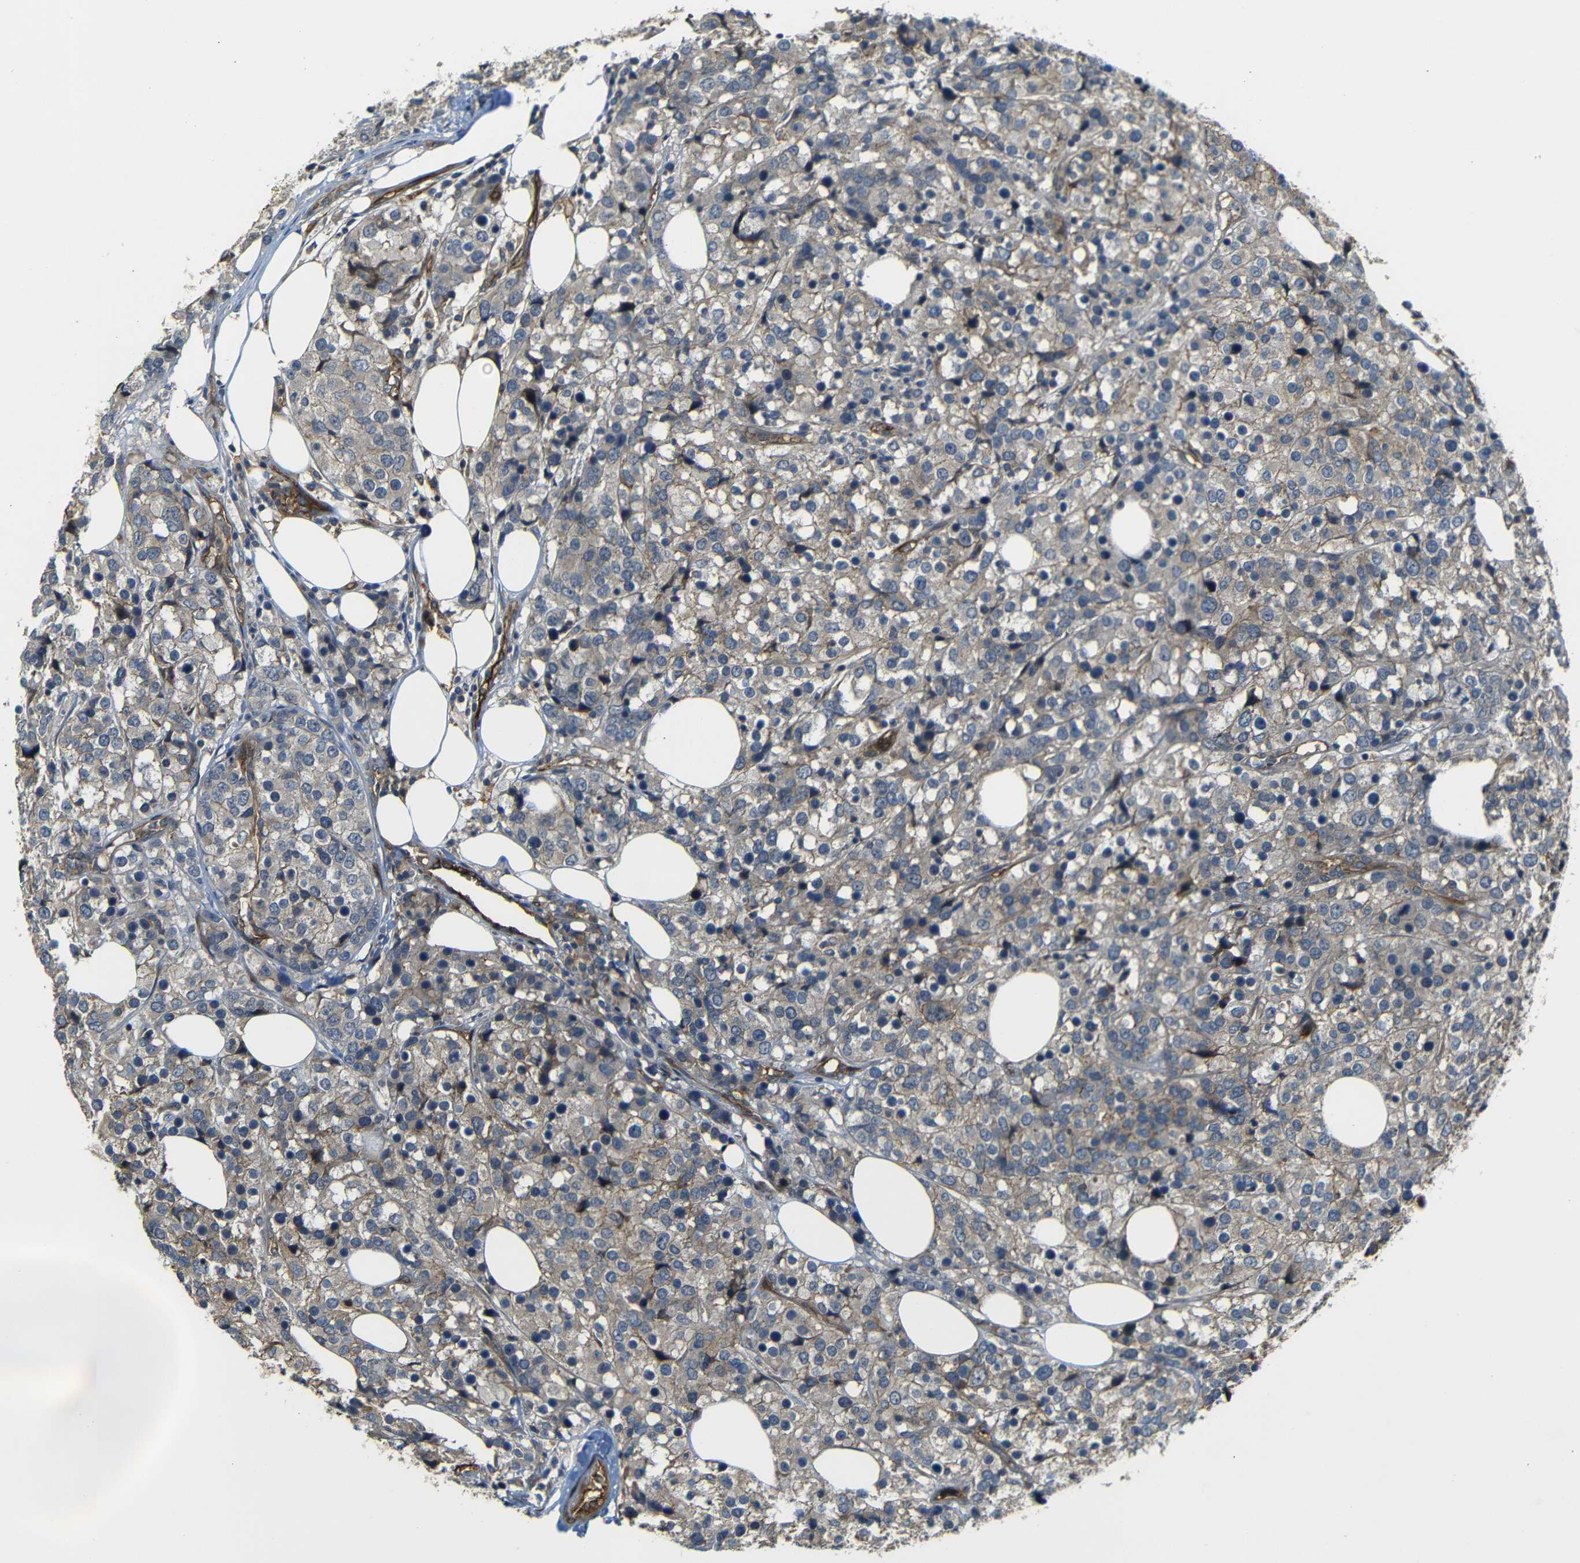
{"staining": {"intensity": "weak", "quantity": ">75%", "location": "cytoplasmic/membranous"}, "tissue": "breast cancer", "cell_type": "Tumor cells", "image_type": "cancer", "snomed": [{"axis": "morphology", "description": "Lobular carcinoma"}, {"axis": "topography", "description": "Breast"}], "caption": "Tumor cells demonstrate weak cytoplasmic/membranous staining in about >75% of cells in breast cancer. The staining was performed using DAB (3,3'-diaminobenzidine) to visualize the protein expression in brown, while the nuclei were stained in blue with hematoxylin (Magnification: 20x).", "gene": "RELL1", "patient": {"sex": "female", "age": 59}}